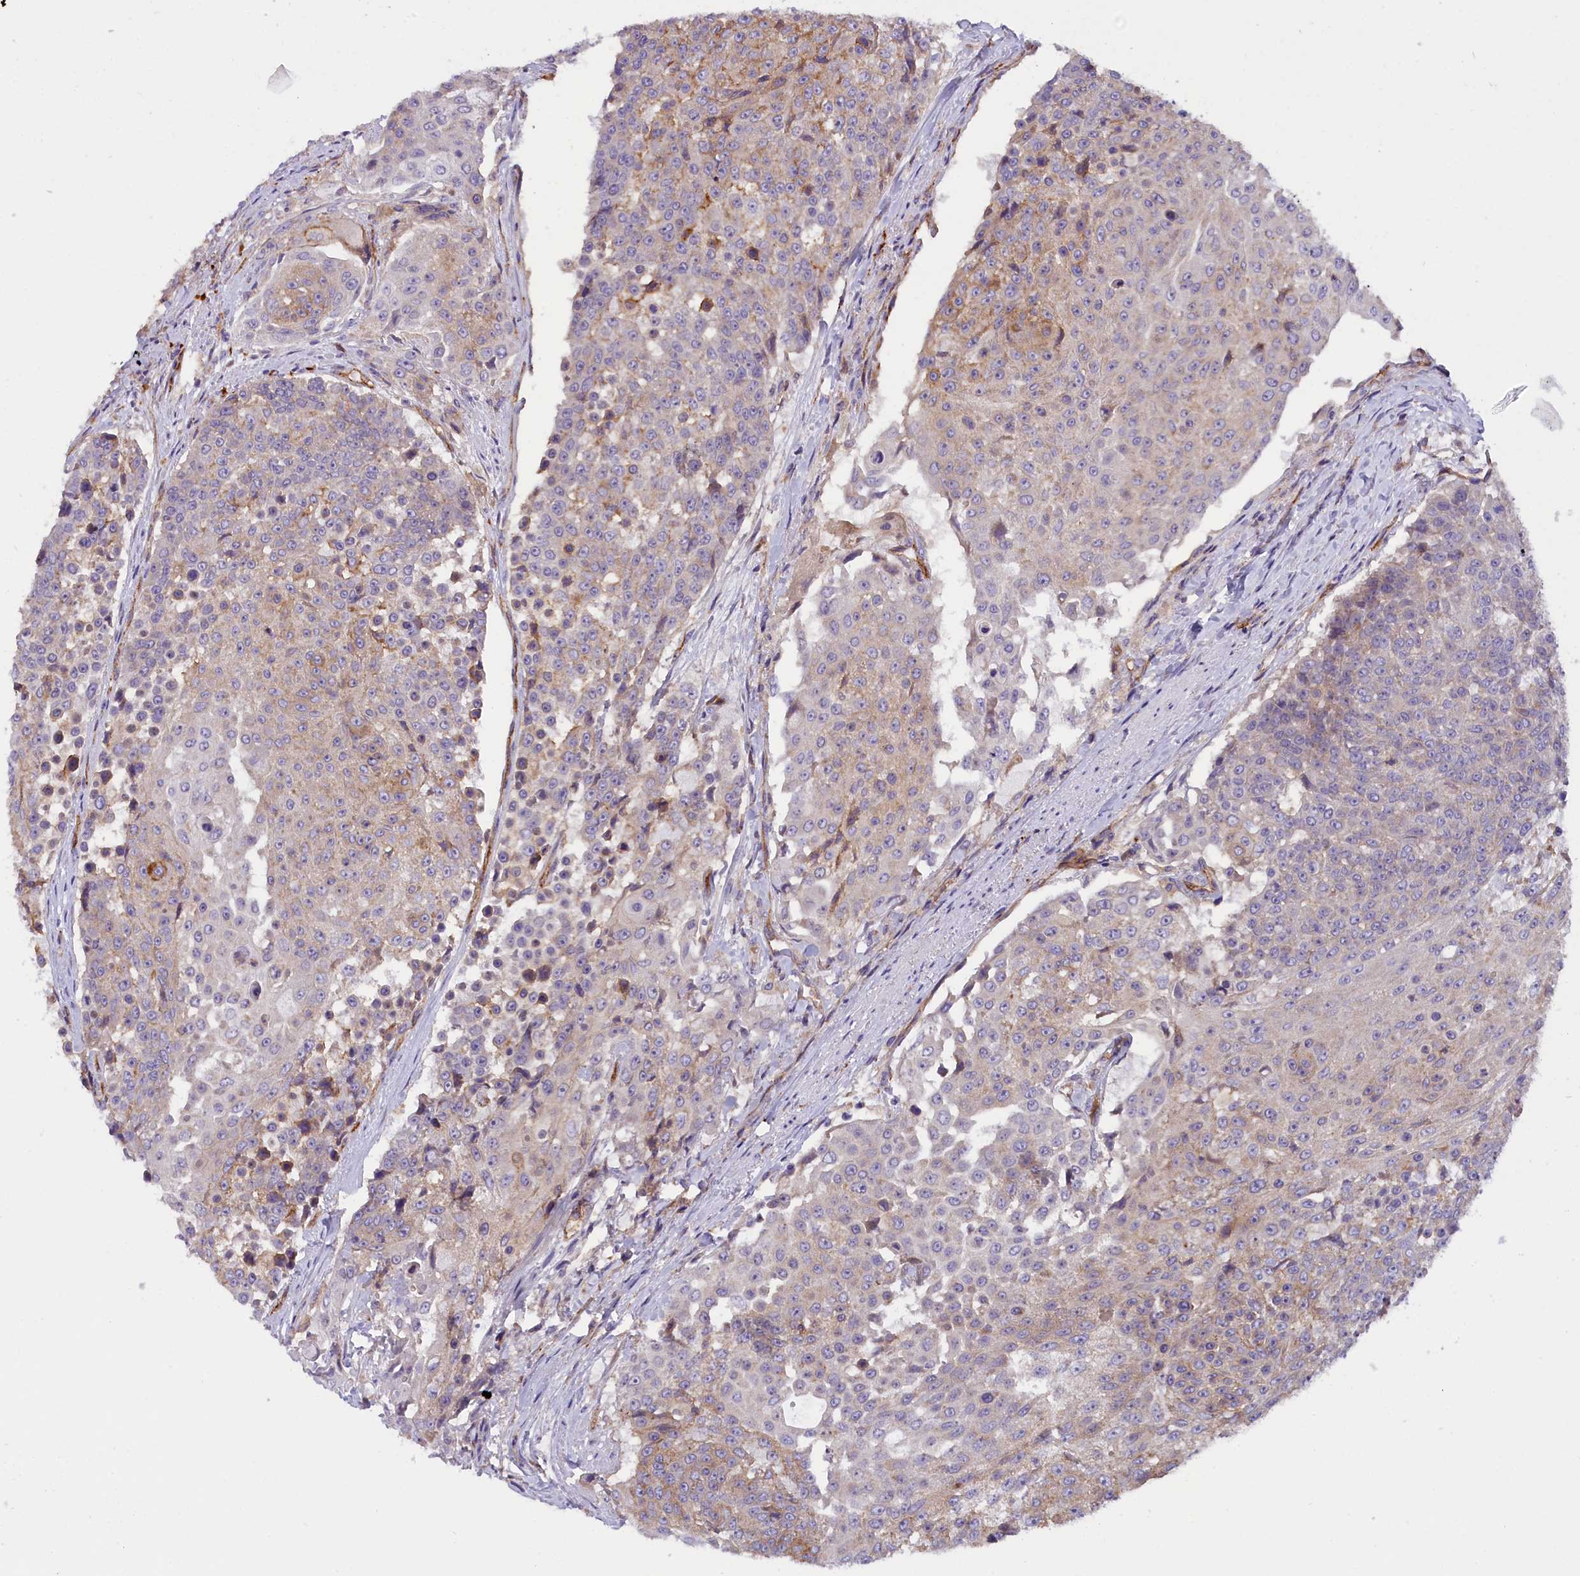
{"staining": {"intensity": "weak", "quantity": "25%-75%", "location": "cytoplasmic/membranous"}, "tissue": "urothelial cancer", "cell_type": "Tumor cells", "image_type": "cancer", "snomed": [{"axis": "morphology", "description": "Urothelial carcinoma, High grade"}, {"axis": "topography", "description": "Urinary bladder"}], "caption": "Tumor cells demonstrate weak cytoplasmic/membranous positivity in approximately 25%-75% of cells in urothelial cancer. (Brightfield microscopy of DAB IHC at high magnification).", "gene": "DNAJB9", "patient": {"sex": "female", "age": 63}}